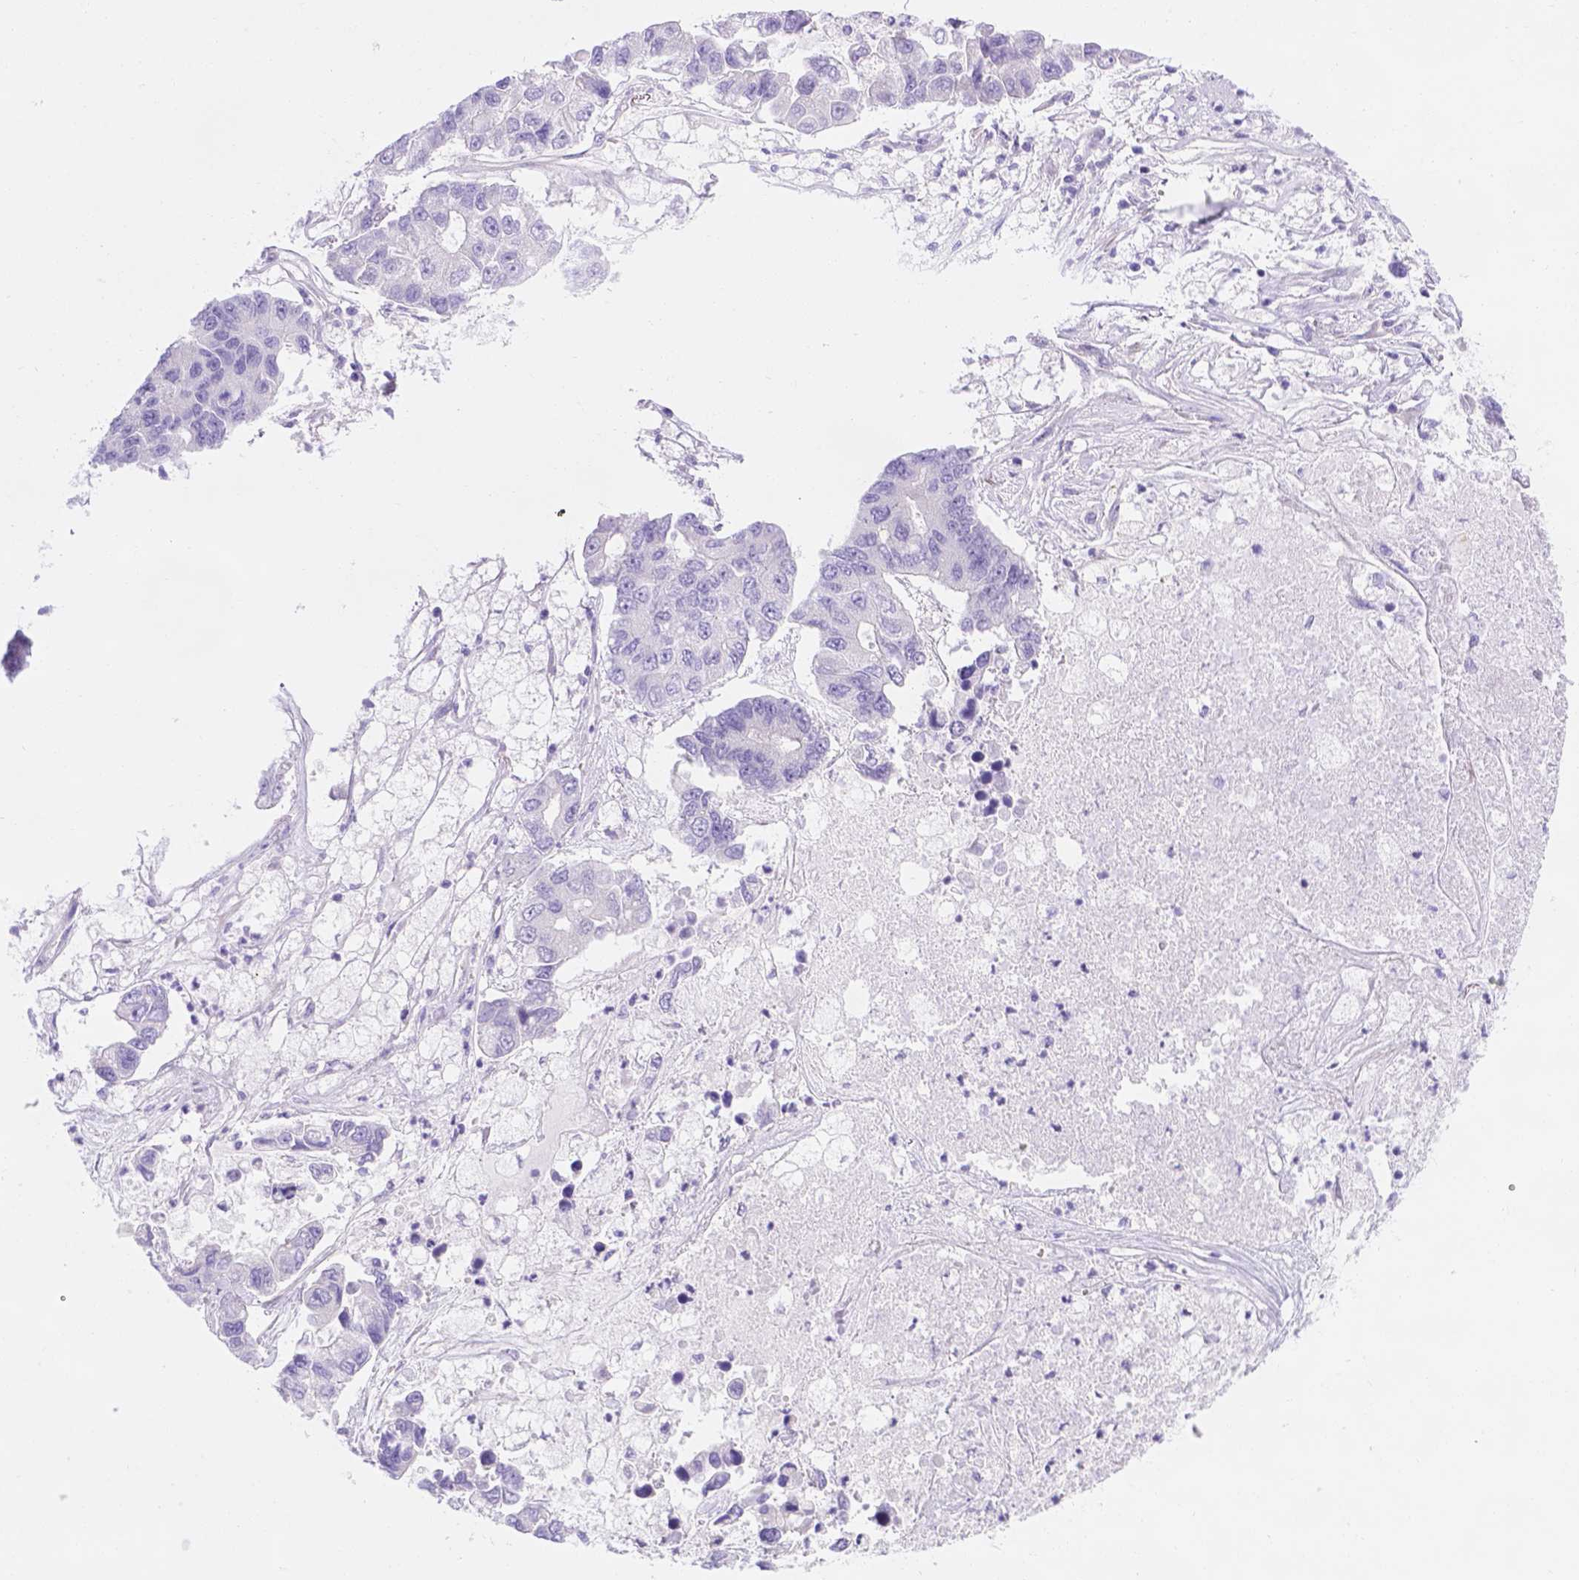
{"staining": {"intensity": "negative", "quantity": "none", "location": "none"}, "tissue": "lung cancer", "cell_type": "Tumor cells", "image_type": "cancer", "snomed": [{"axis": "morphology", "description": "Adenocarcinoma, NOS"}, {"axis": "topography", "description": "Bronchus"}, {"axis": "topography", "description": "Lung"}], "caption": "Immunohistochemistry micrograph of neoplastic tissue: human lung adenocarcinoma stained with DAB reveals no significant protein staining in tumor cells.", "gene": "MLN", "patient": {"sex": "female", "age": 51}}